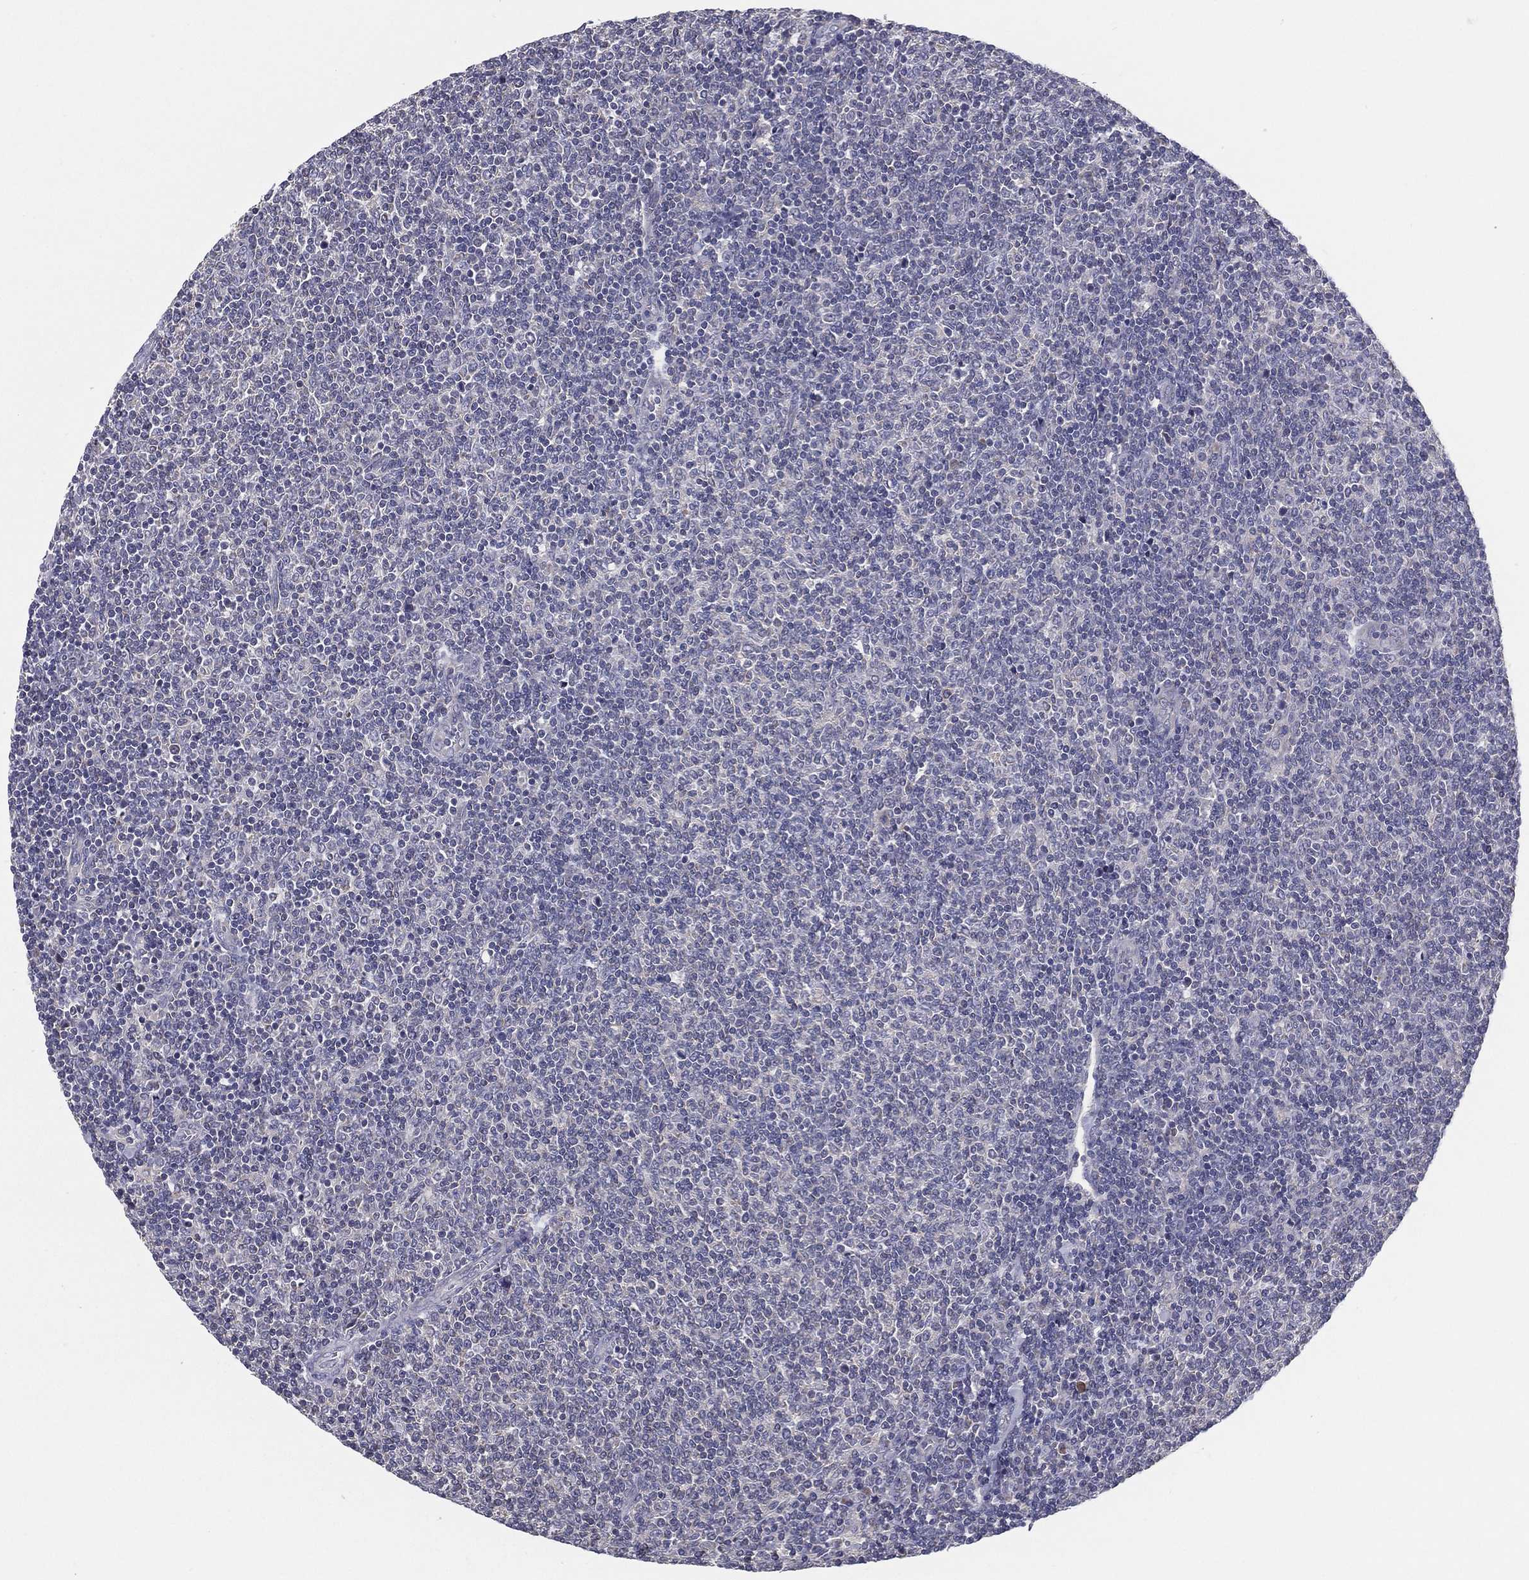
{"staining": {"intensity": "negative", "quantity": "none", "location": "none"}, "tissue": "lymphoma", "cell_type": "Tumor cells", "image_type": "cancer", "snomed": [{"axis": "morphology", "description": "Malignant lymphoma, non-Hodgkin's type, Low grade"}, {"axis": "topography", "description": "Lymph node"}], "caption": "Immunohistochemistry (IHC) of low-grade malignant lymphoma, non-Hodgkin's type displays no expression in tumor cells. Brightfield microscopy of immunohistochemistry (IHC) stained with DAB (3,3'-diaminobenzidine) (brown) and hematoxylin (blue), captured at high magnification.", "gene": "PCSK1", "patient": {"sex": "male", "age": 52}}